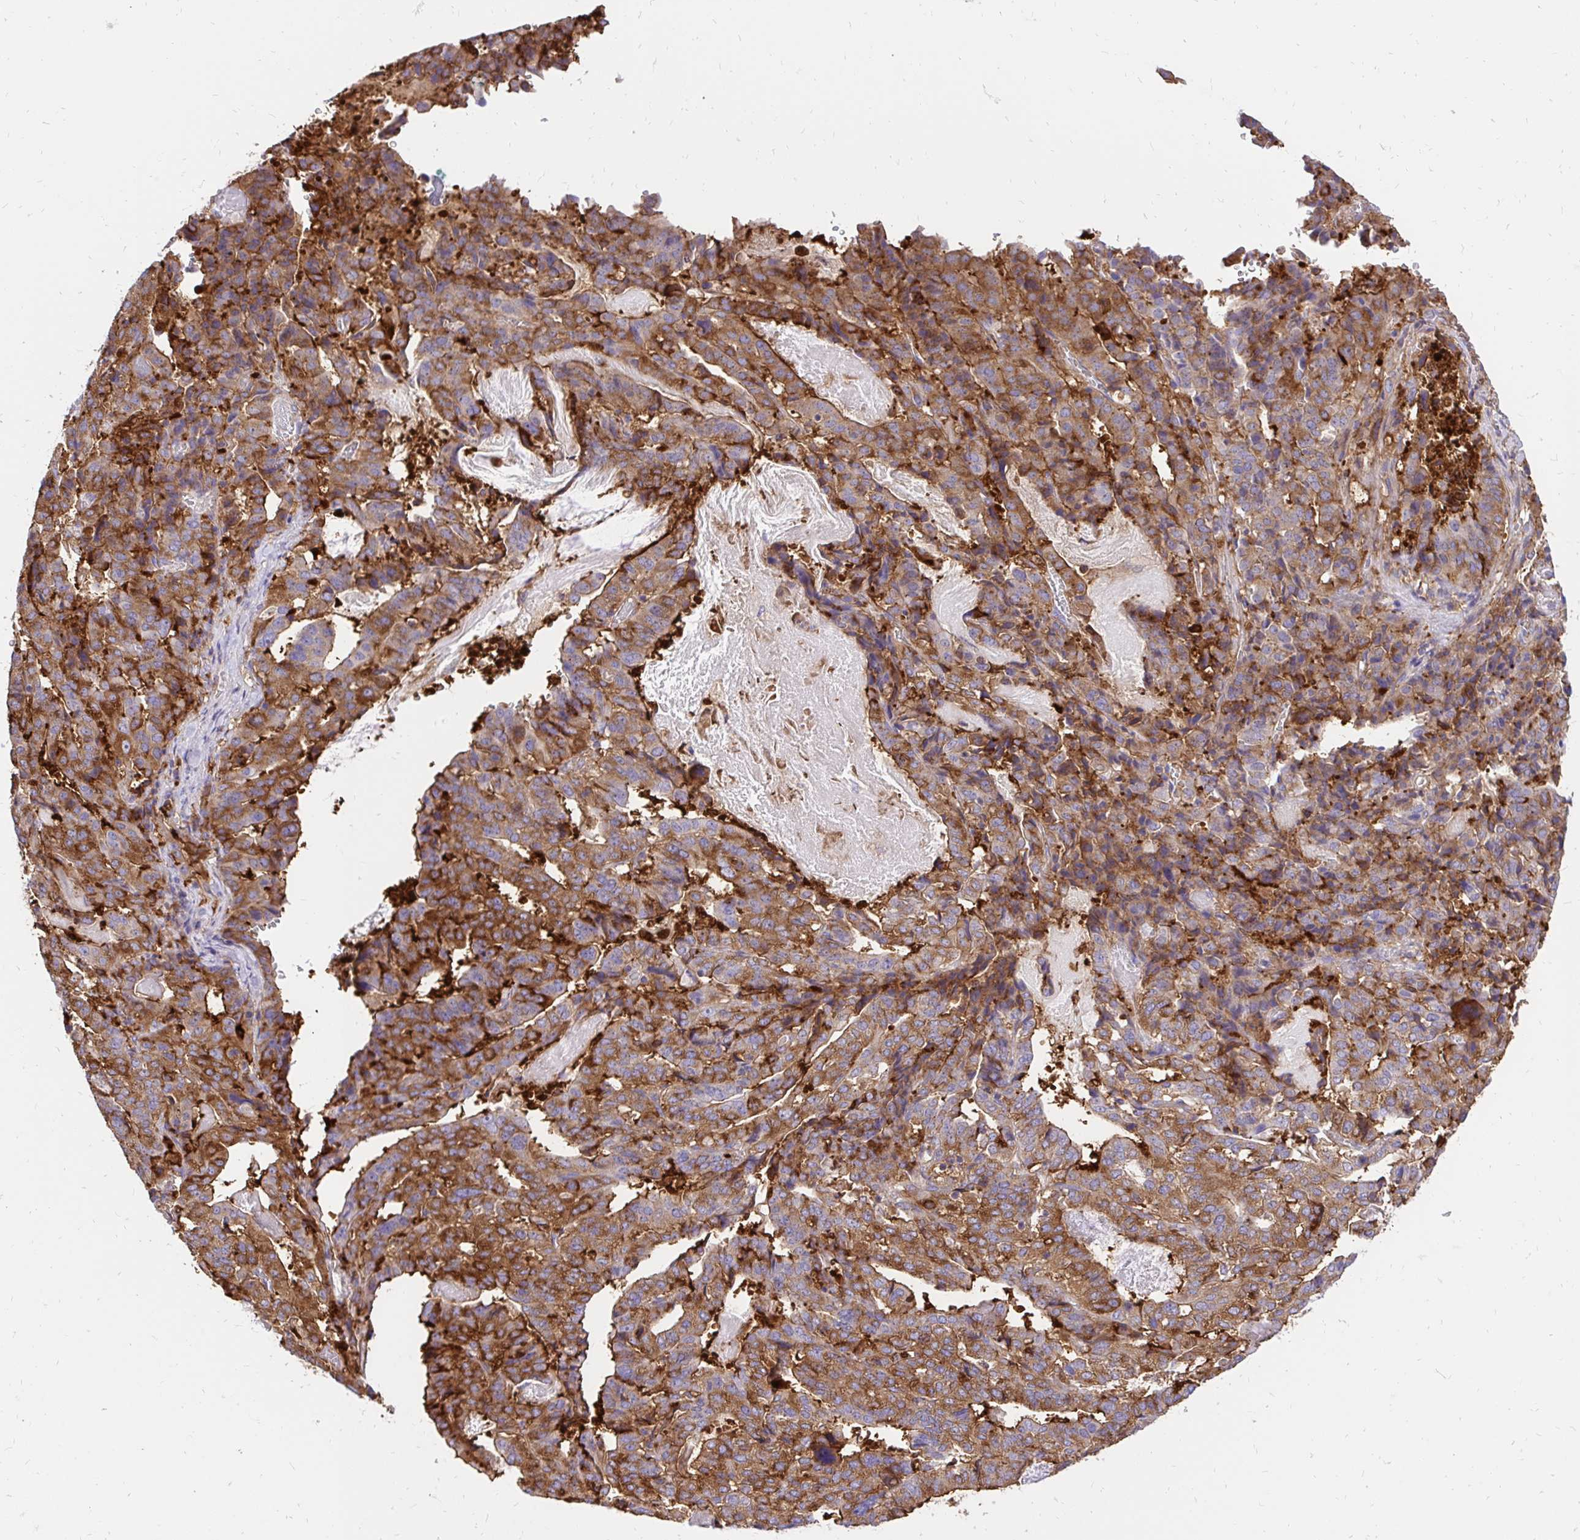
{"staining": {"intensity": "strong", "quantity": ">75%", "location": "cytoplasmic/membranous"}, "tissue": "stomach cancer", "cell_type": "Tumor cells", "image_type": "cancer", "snomed": [{"axis": "morphology", "description": "Adenocarcinoma, NOS"}, {"axis": "topography", "description": "Stomach"}], "caption": "Brown immunohistochemical staining in human stomach adenocarcinoma exhibits strong cytoplasmic/membranous expression in approximately >75% of tumor cells.", "gene": "ABCB10", "patient": {"sex": "male", "age": 48}}